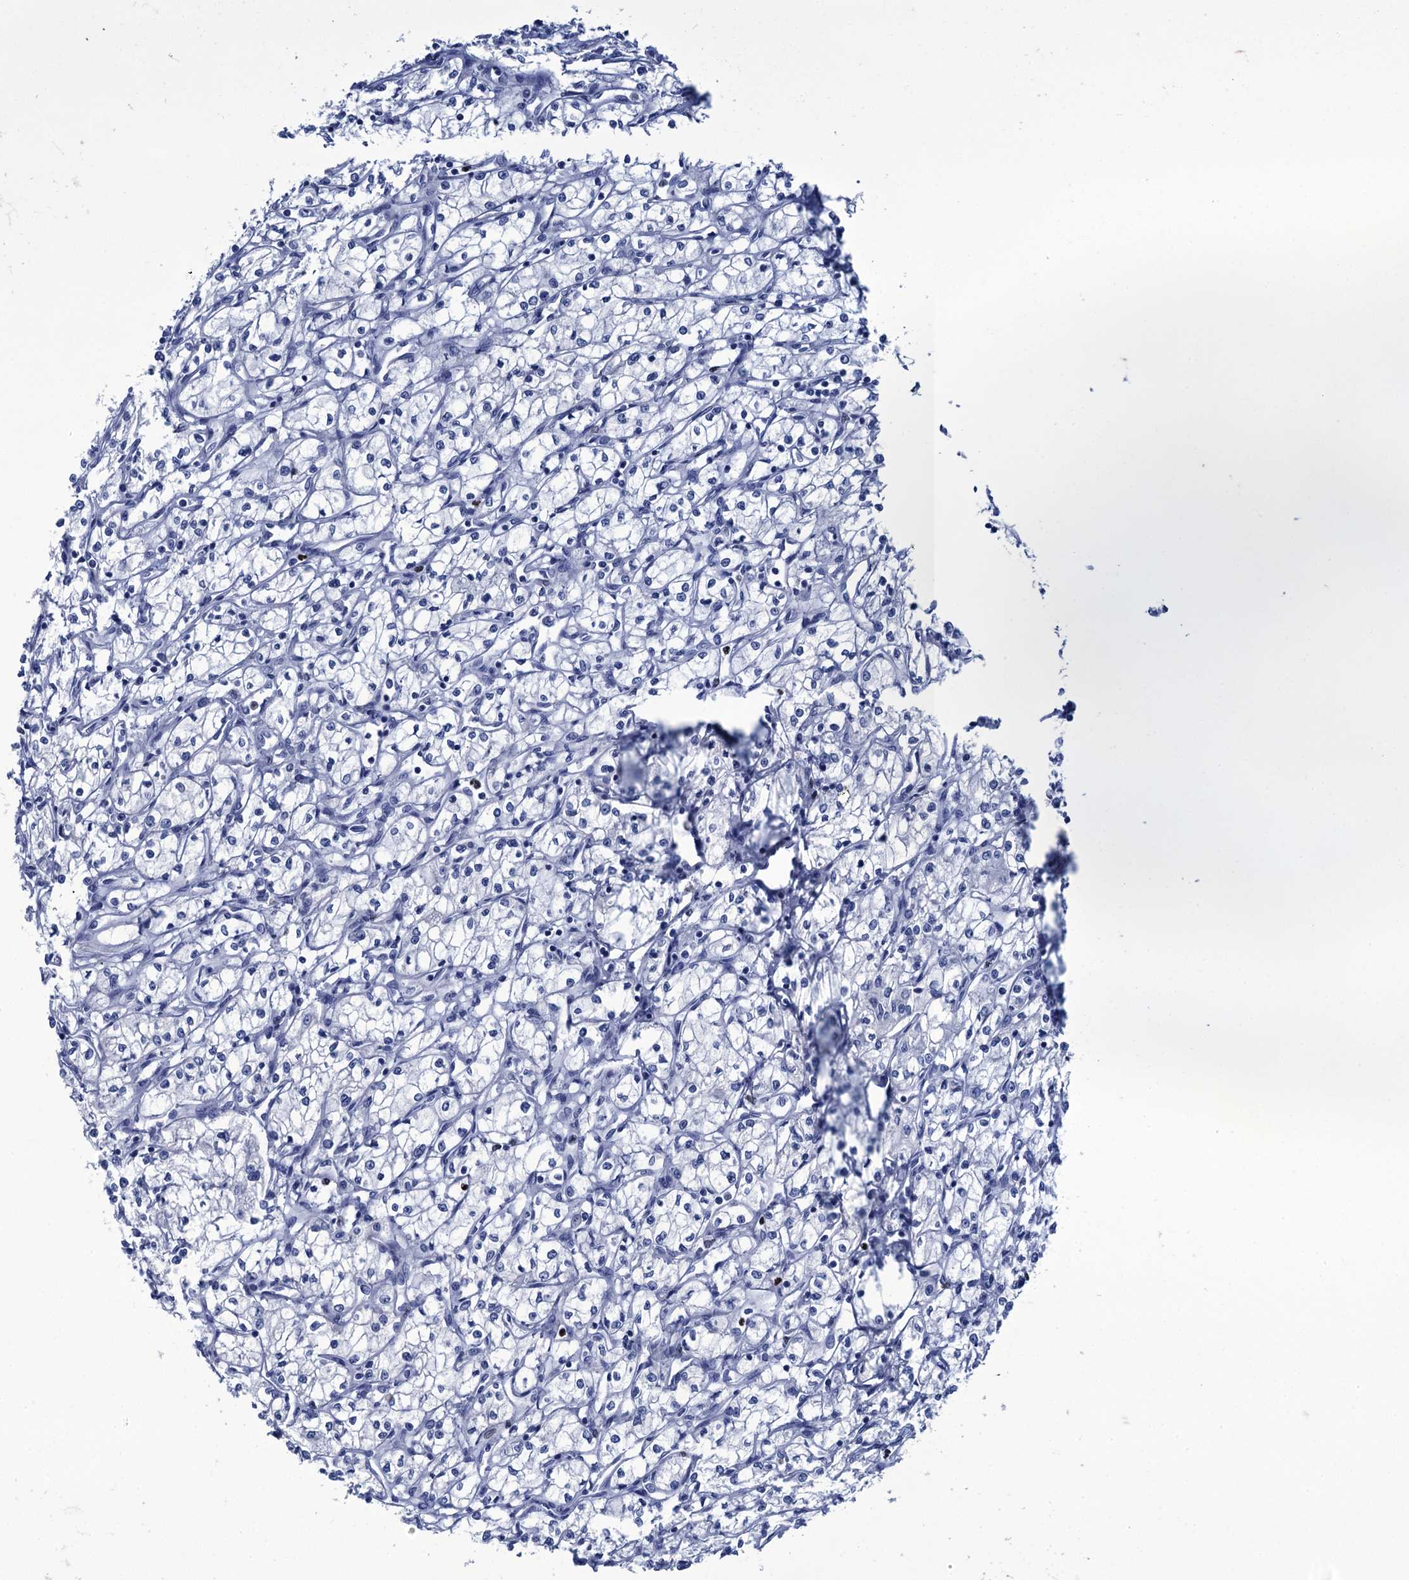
{"staining": {"intensity": "negative", "quantity": "none", "location": "none"}, "tissue": "renal cancer", "cell_type": "Tumor cells", "image_type": "cancer", "snomed": [{"axis": "morphology", "description": "Adenocarcinoma, NOS"}, {"axis": "topography", "description": "Kidney"}], "caption": "This is an immunohistochemistry (IHC) photomicrograph of human renal cancer. There is no positivity in tumor cells.", "gene": "RHCG", "patient": {"sex": "male", "age": 59}}